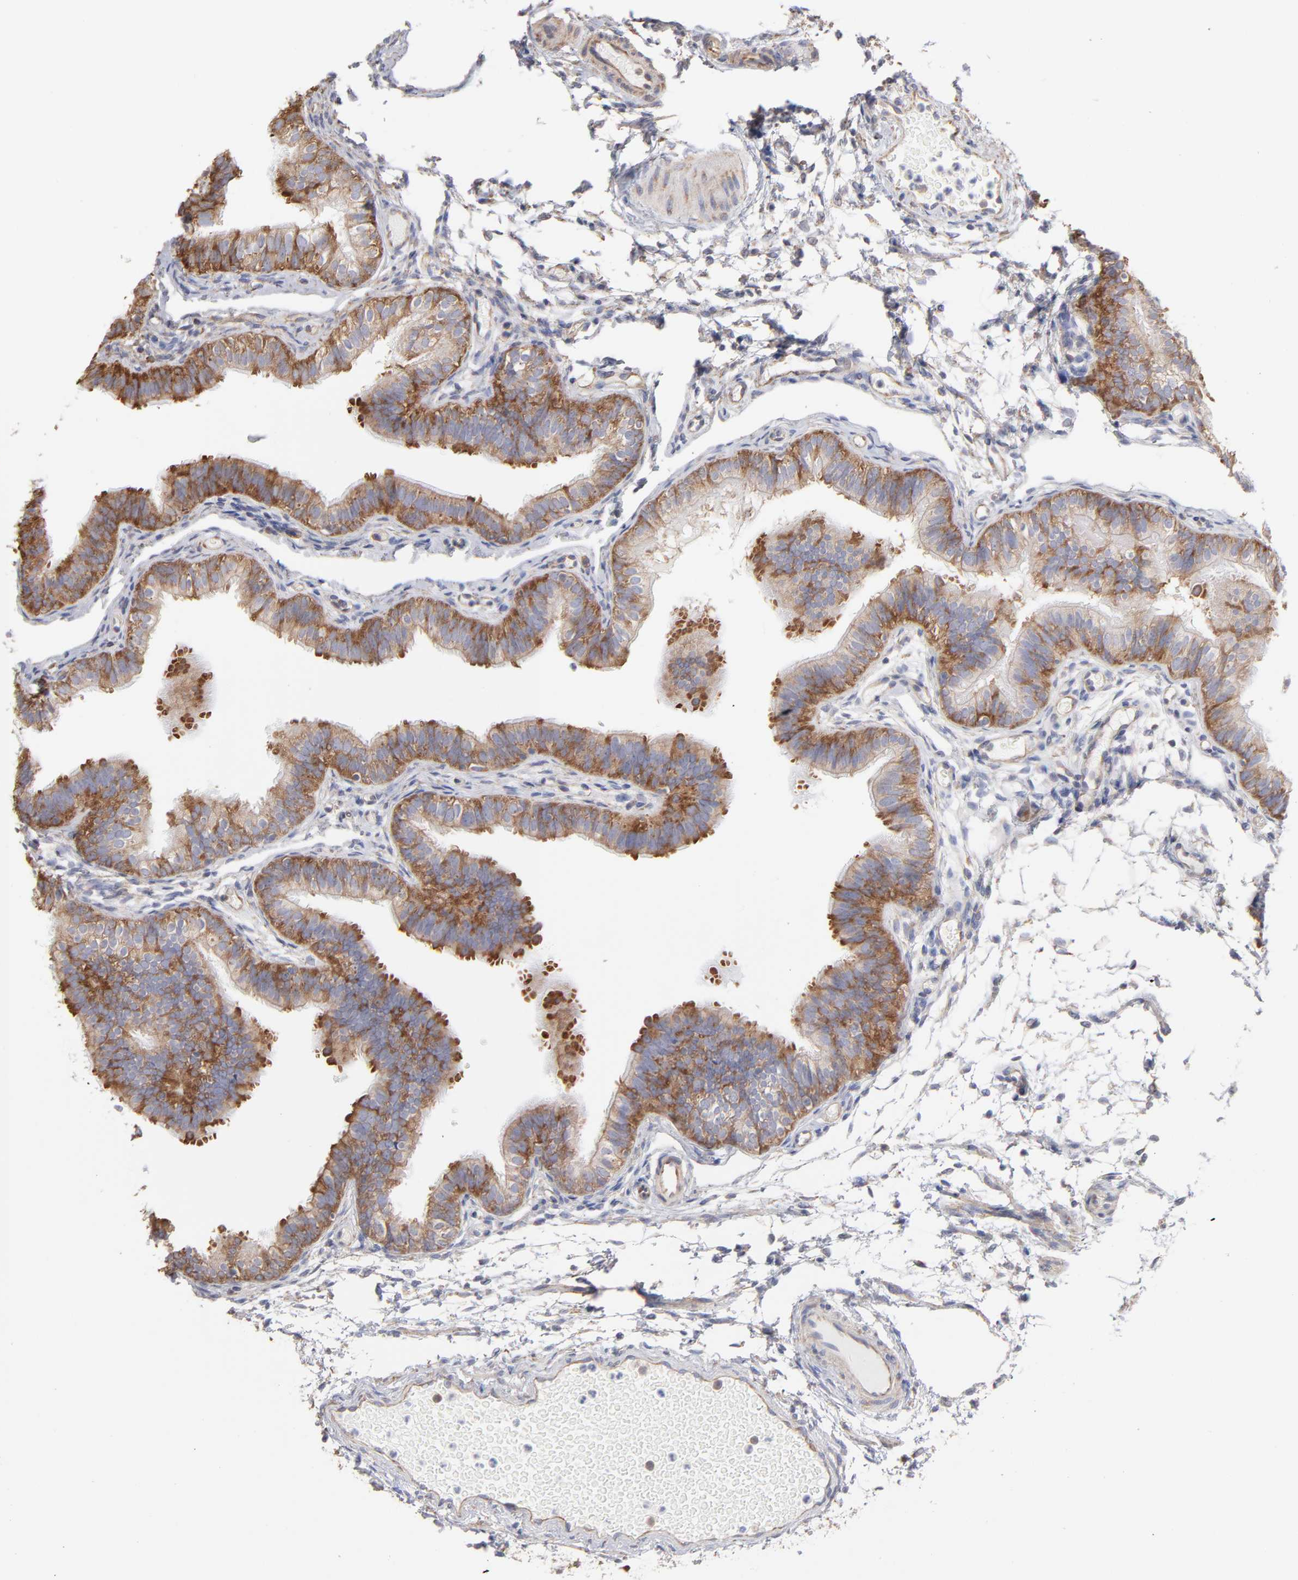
{"staining": {"intensity": "strong", "quantity": ">75%", "location": "cytoplasmic/membranous"}, "tissue": "fallopian tube", "cell_type": "Glandular cells", "image_type": "normal", "snomed": [{"axis": "morphology", "description": "Normal tissue, NOS"}, {"axis": "morphology", "description": "Dermoid, NOS"}, {"axis": "topography", "description": "Fallopian tube"}], "caption": "Glandular cells exhibit high levels of strong cytoplasmic/membranous staining in about >75% of cells in benign human fallopian tube.", "gene": "RPL3", "patient": {"sex": "female", "age": 33}}